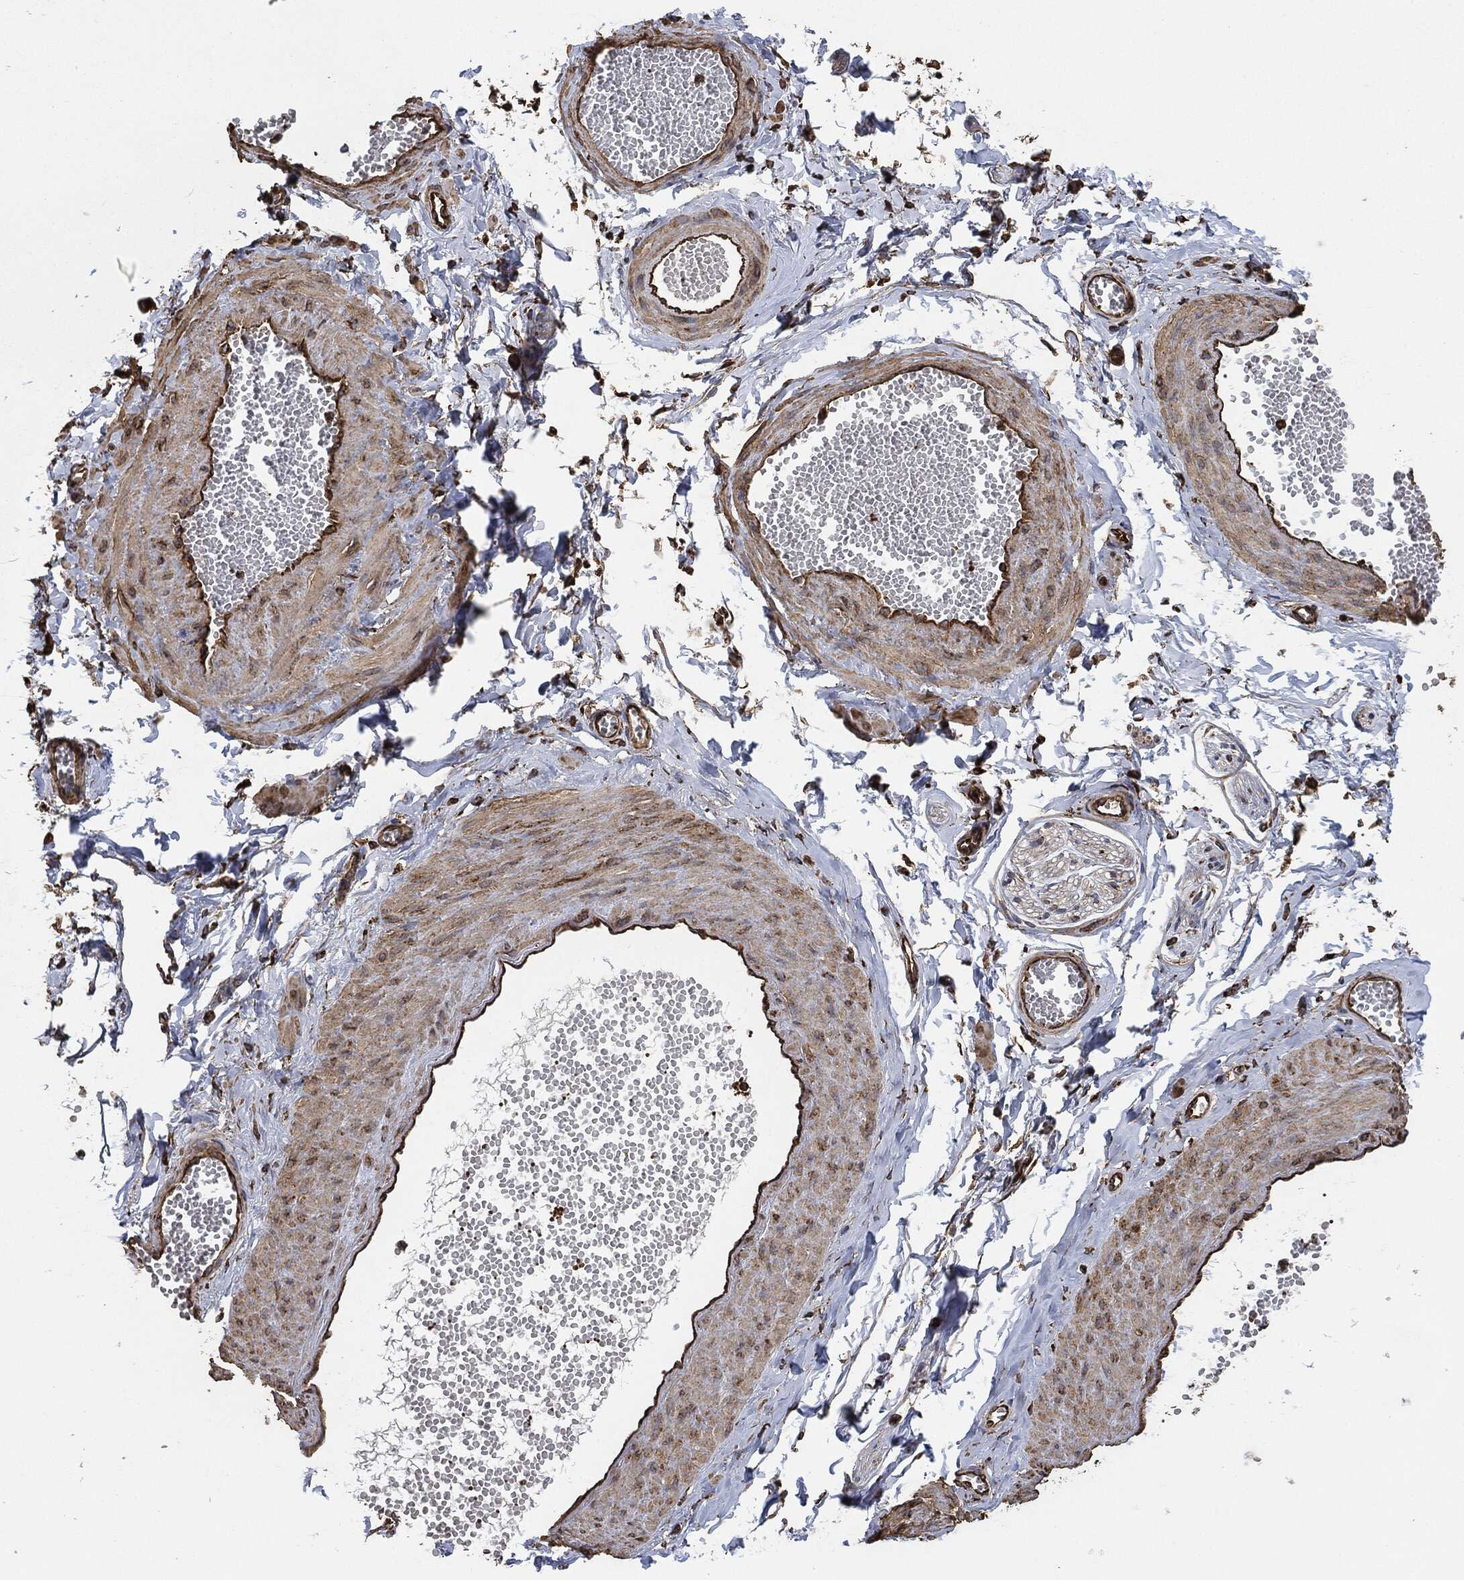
{"staining": {"intensity": "negative", "quantity": "none", "location": "none"}, "tissue": "adipose tissue", "cell_type": "Adipocytes", "image_type": "normal", "snomed": [{"axis": "morphology", "description": "Normal tissue, NOS"}, {"axis": "topography", "description": "Smooth muscle"}, {"axis": "topography", "description": "Peripheral nerve tissue"}], "caption": "Adipocytes show no significant expression in normal adipose tissue.", "gene": "AMFR", "patient": {"sex": "male", "age": 22}}